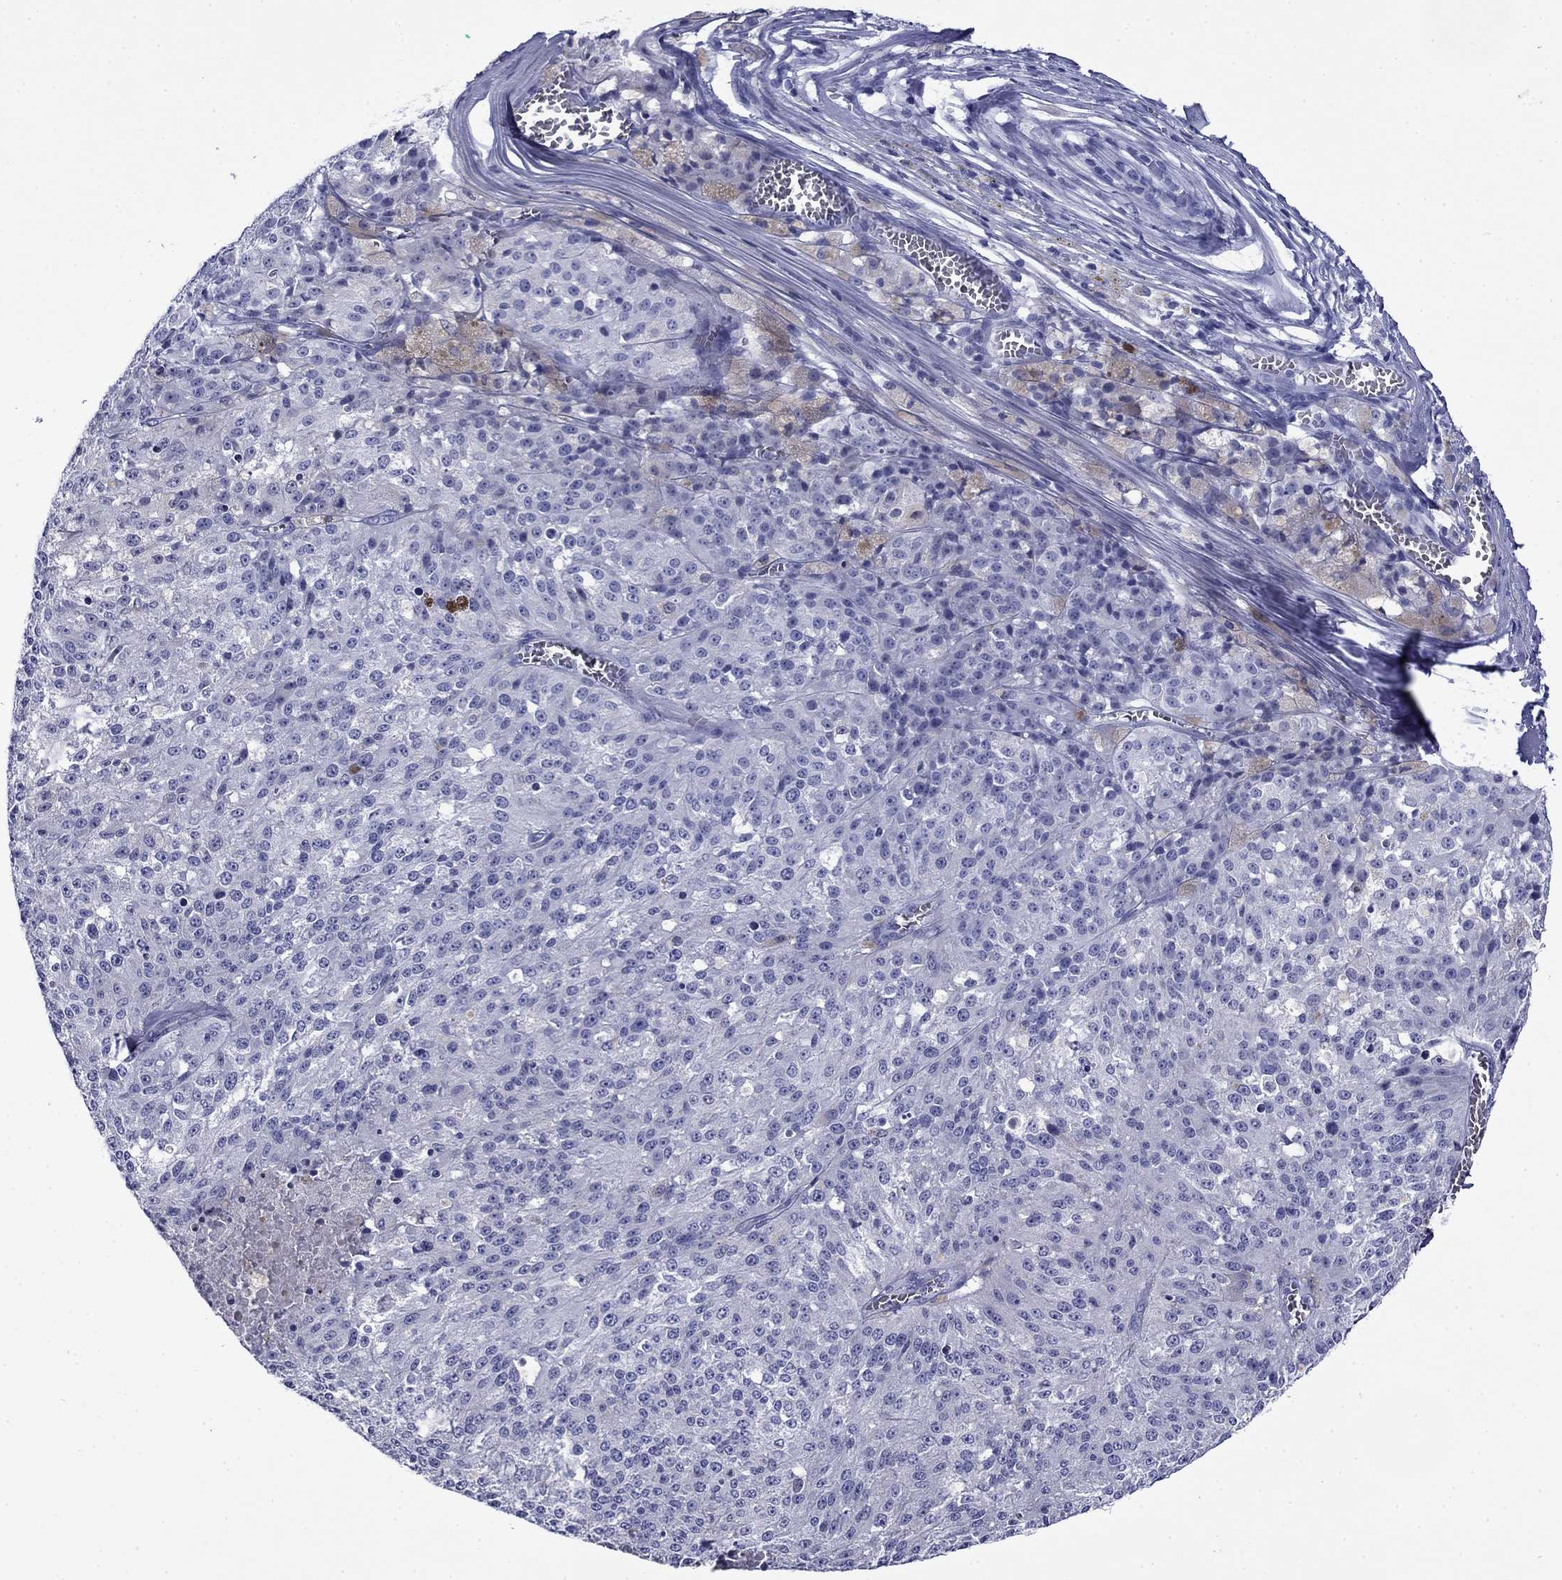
{"staining": {"intensity": "negative", "quantity": "none", "location": "none"}, "tissue": "melanoma", "cell_type": "Tumor cells", "image_type": "cancer", "snomed": [{"axis": "morphology", "description": "Malignant melanoma, Metastatic site"}, {"axis": "topography", "description": "Lymph node"}], "caption": "This is a image of IHC staining of melanoma, which shows no staining in tumor cells.", "gene": "GIP", "patient": {"sex": "female", "age": 64}}